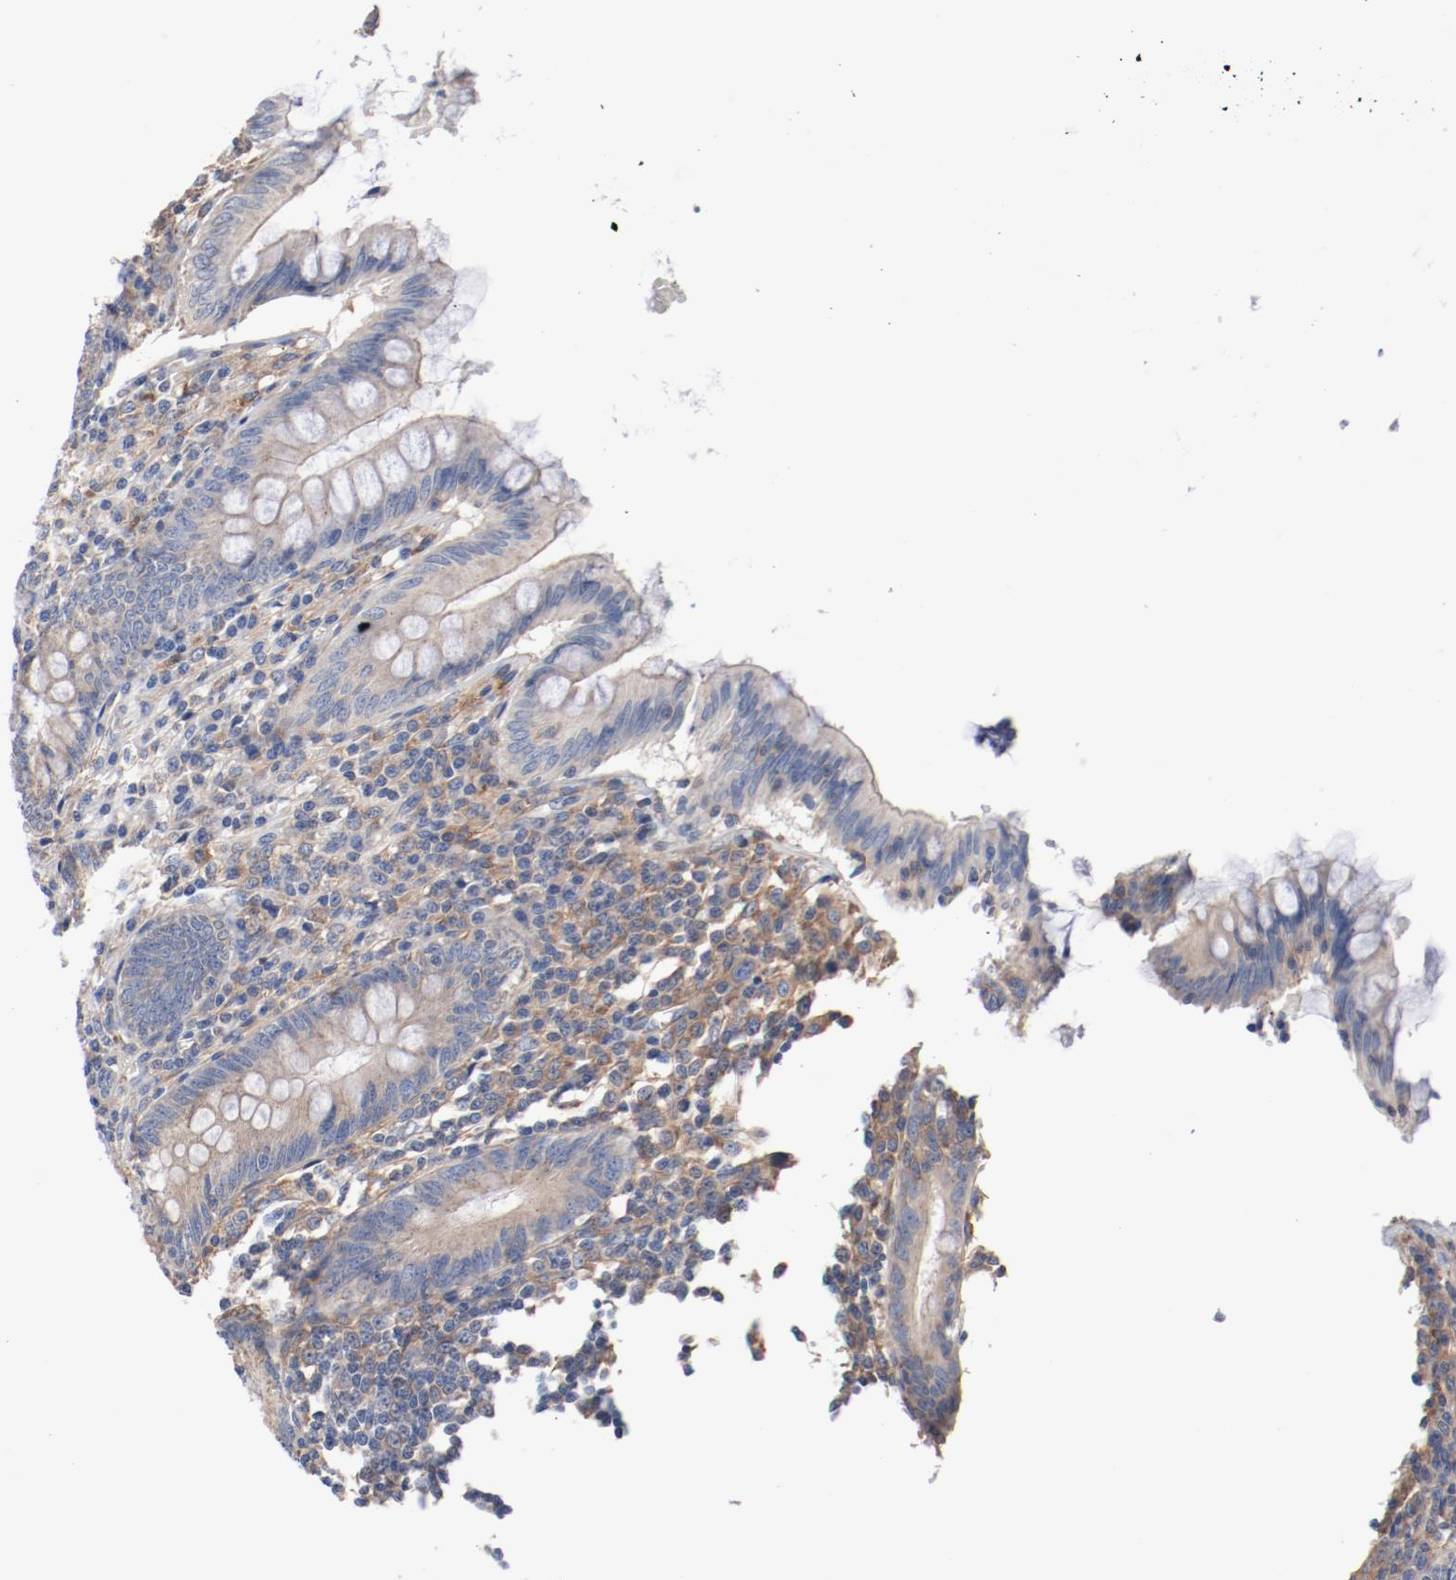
{"staining": {"intensity": "weak", "quantity": "25%-75%", "location": "cytoplasmic/membranous"}, "tissue": "appendix", "cell_type": "Glandular cells", "image_type": "normal", "snomed": [{"axis": "morphology", "description": "Normal tissue, NOS"}, {"axis": "topography", "description": "Appendix"}], "caption": "Protein staining displays weak cytoplasmic/membranous expression in approximately 25%-75% of glandular cells in normal appendix. (brown staining indicates protein expression, while blue staining denotes nuclei).", "gene": "ILK", "patient": {"sex": "female", "age": 66}}